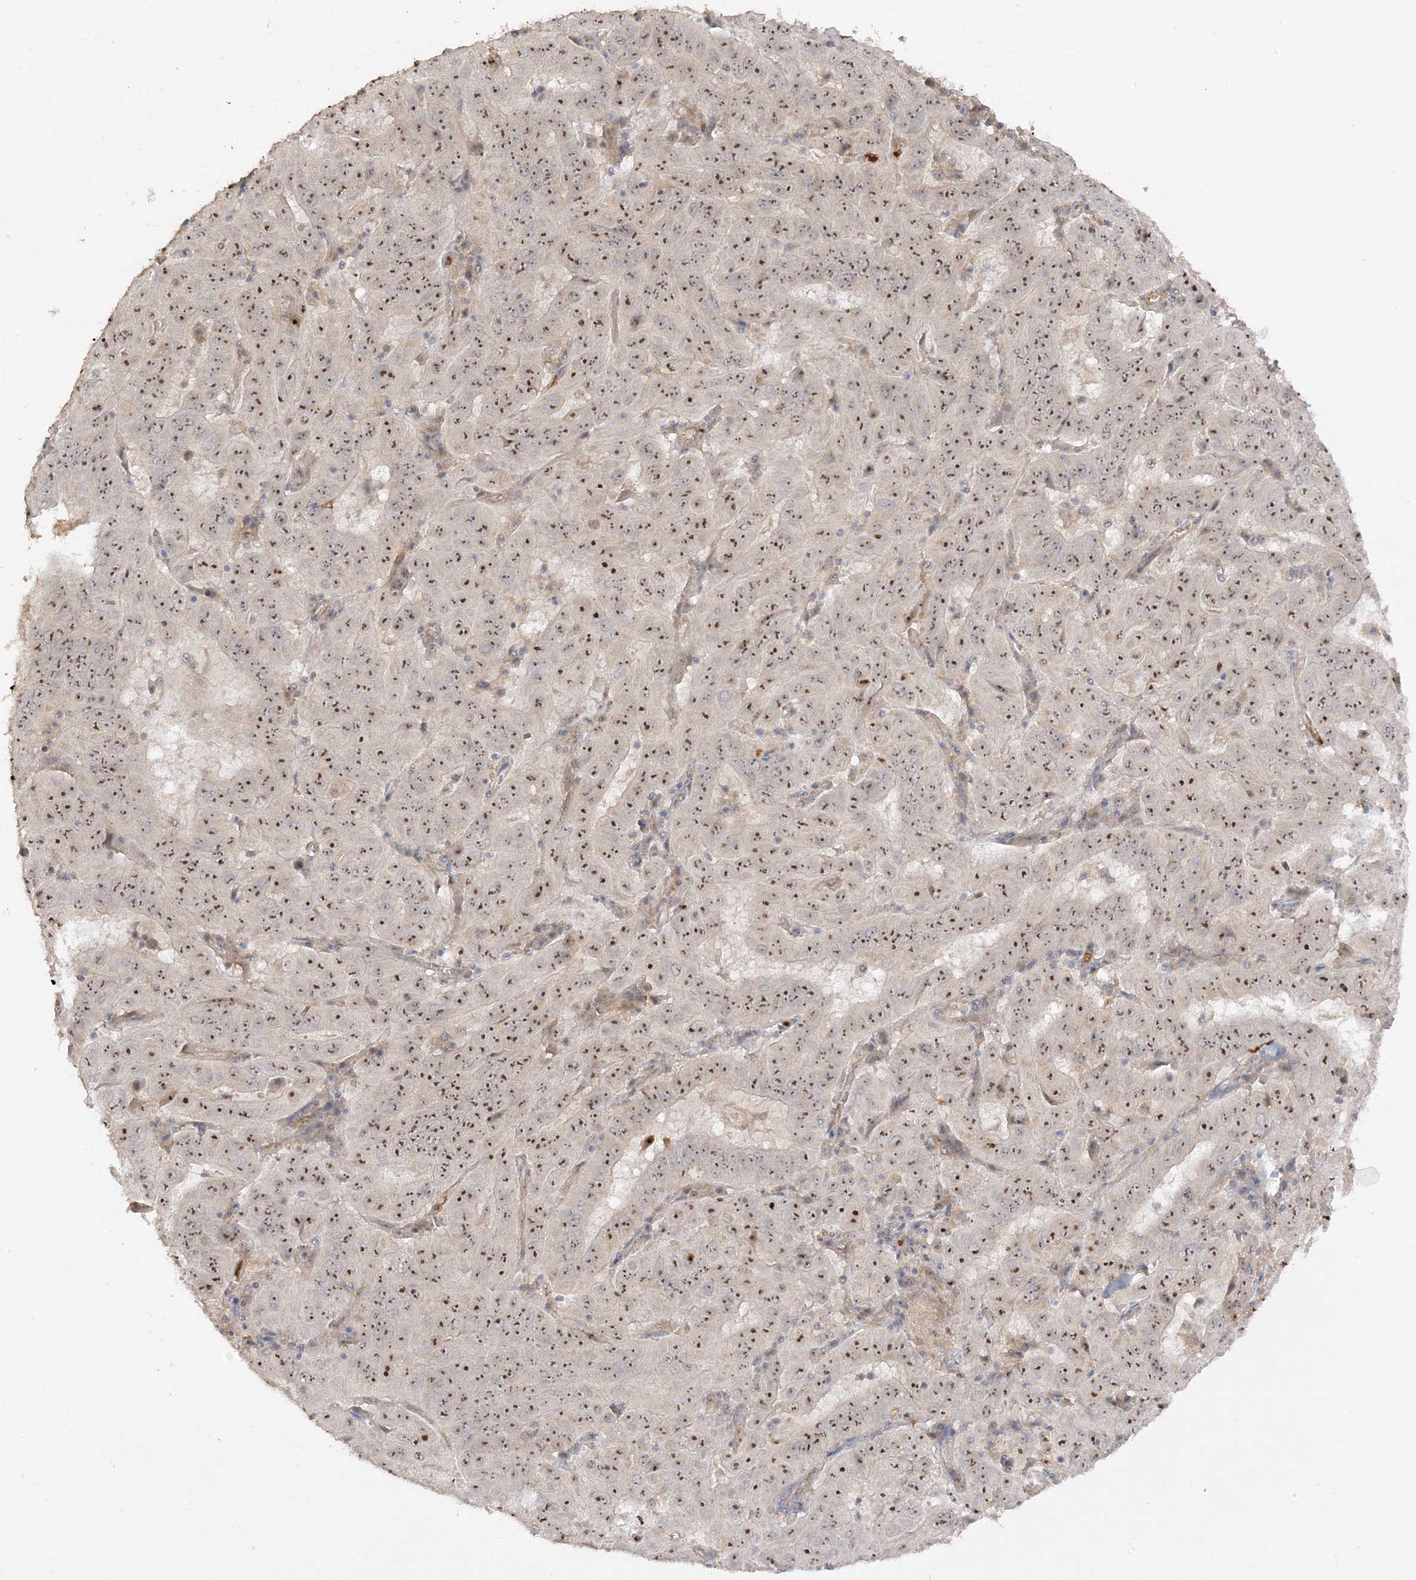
{"staining": {"intensity": "moderate", "quantity": ">75%", "location": "nuclear"}, "tissue": "pancreatic cancer", "cell_type": "Tumor cells", "image_type": "cancer", "snomed": [{"axis": "morphology", "description": "Adenocarcinoma, NOS"}, {"axis": "topography", "description": "Pancreas"}], "caption": "There is medium levels of moderate nuclear expression in tumor cells of pancreatic cancer, as demonstrated by immunohistochemical staining (brown color).", "gene": "DDX18", "patient": {"sex": "male", "age": 63}}